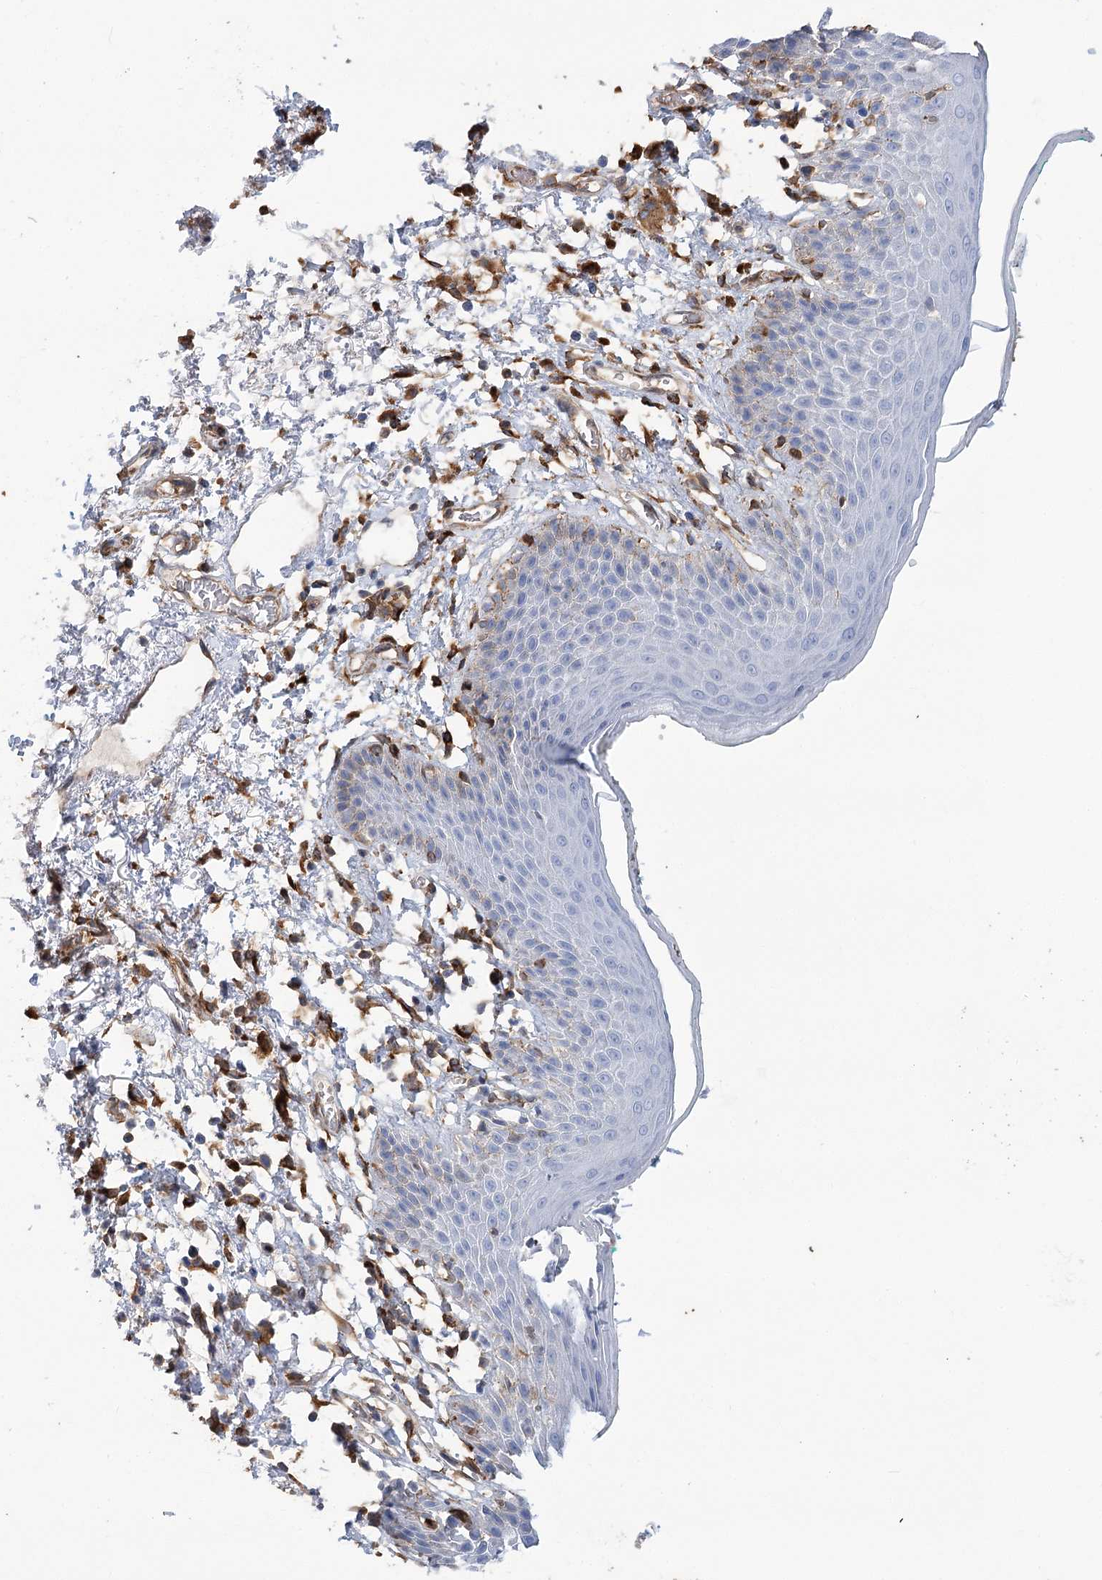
{"staining": {"intensity": "weak", "quantity": "<25%", "location": "cytoplasmic/membranous"}, "tissue": "skin", "cell_type": "Epidermal cells", "image_type": "normal", "snomed": [{"axis": "morphology", "description": "Normal tissue, NOS"}, {"axis": "topography", "description": "Anal"}], "caption": "IHC histopathology image of benign skin: human skin stained with DAB (3,3'-diaminobenzidine) displays no significant protein staining in epidermal cells. (Brightfield microscopy of DAB immunohistochemistry at high magnification).", "gene": "GUSB", "patient": {"sex": "male", "age": 74}}